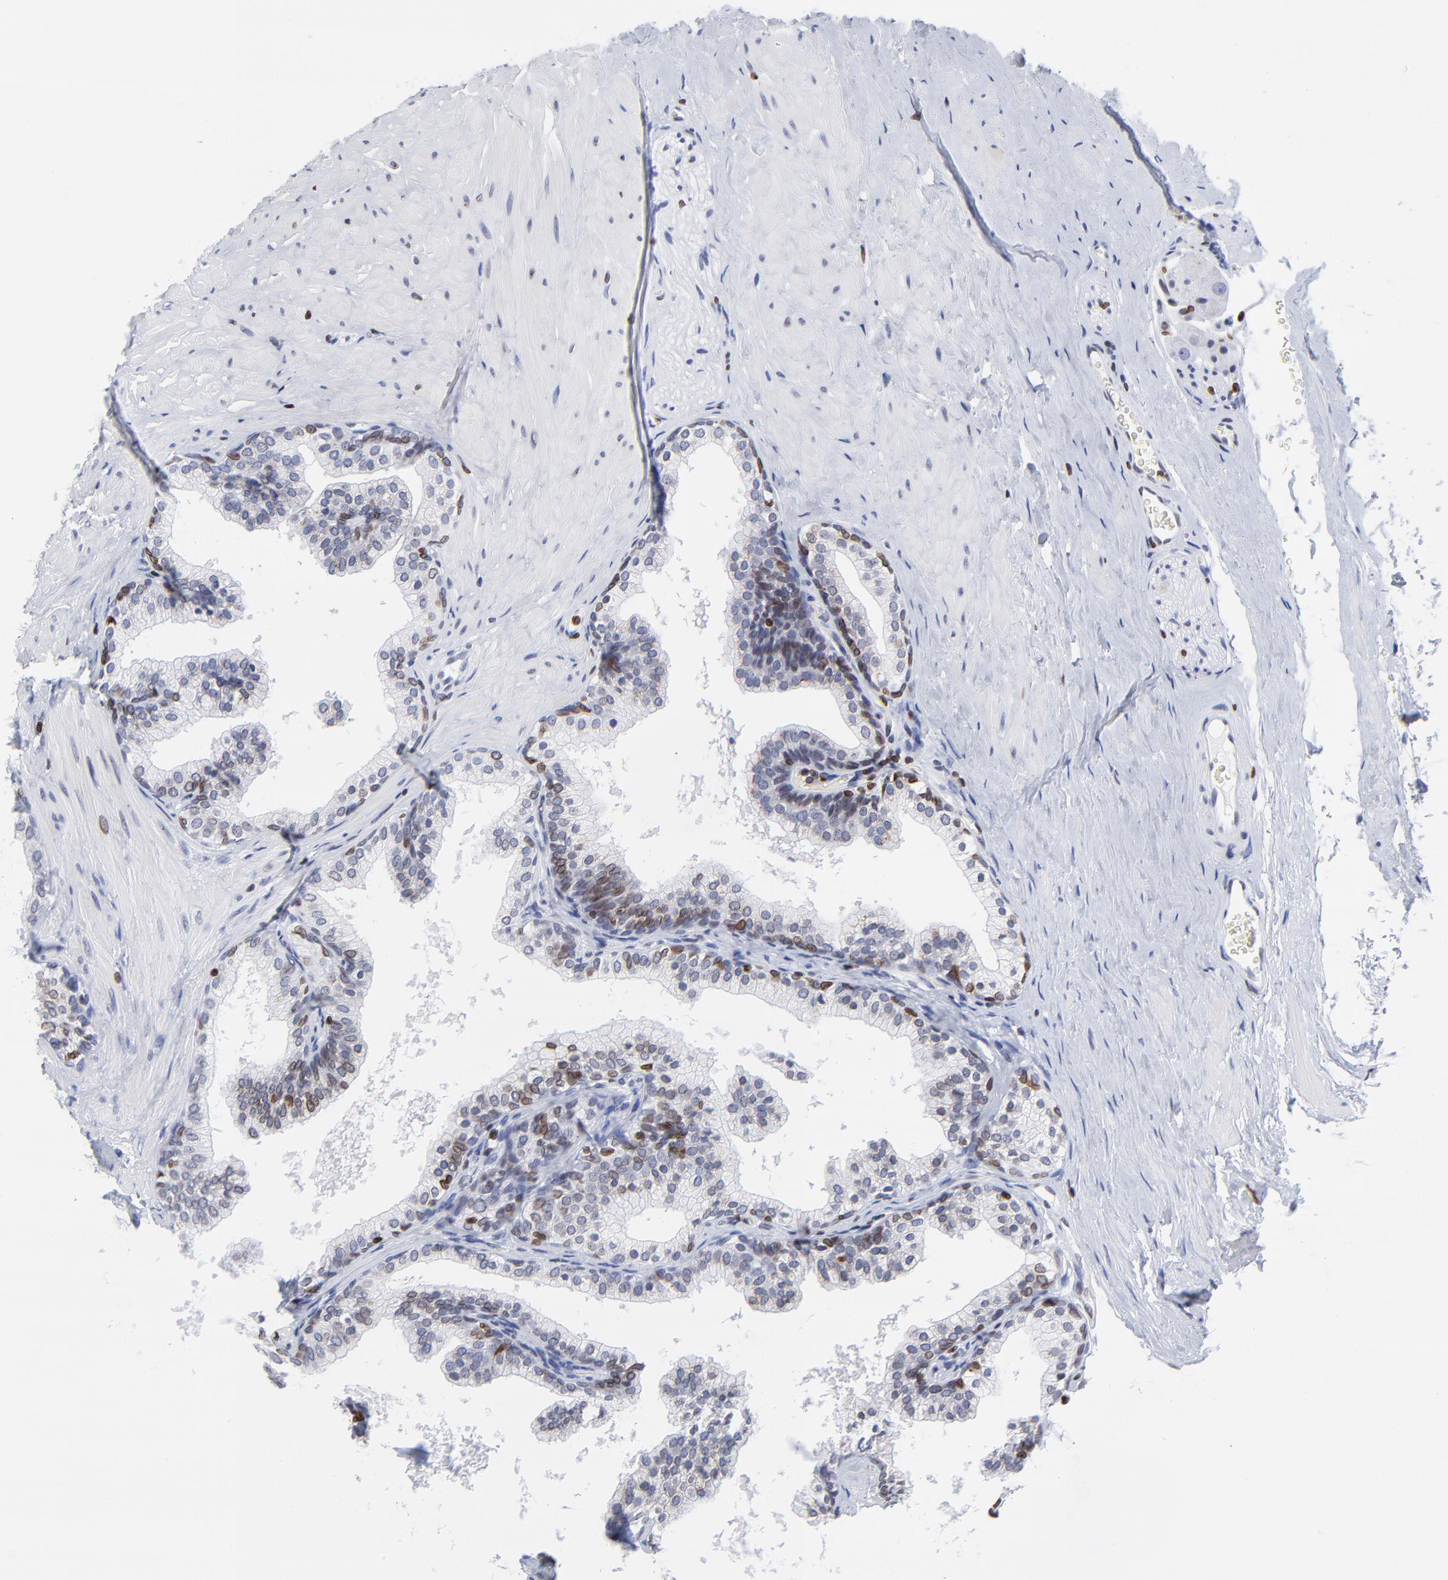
{"staining": {"intensity": "moderate", "quantity": "<25%", "location": "cytoplasmic/membranous,nuclear"}, "tissue": "prostate", "cell_type": "Glandular cells", "image_type": "normal", "snomed": [{"axis": "morphology", "description": "Normal tissue, NOS"}, {"axis": "topography", "description": "Prostate"}], "caption": "High-power microscopy captured an immunohistochemistry micrograph of unremarkable prostate, revealing moderate cytoplasmic/membranous,nuclear positivity in about <25% of glandular cells. (brown staining indicates protein expression, while blue staining denotes nuclei).", "gene": "THAP7", "patient": {"sex": "male", "age": 60}}